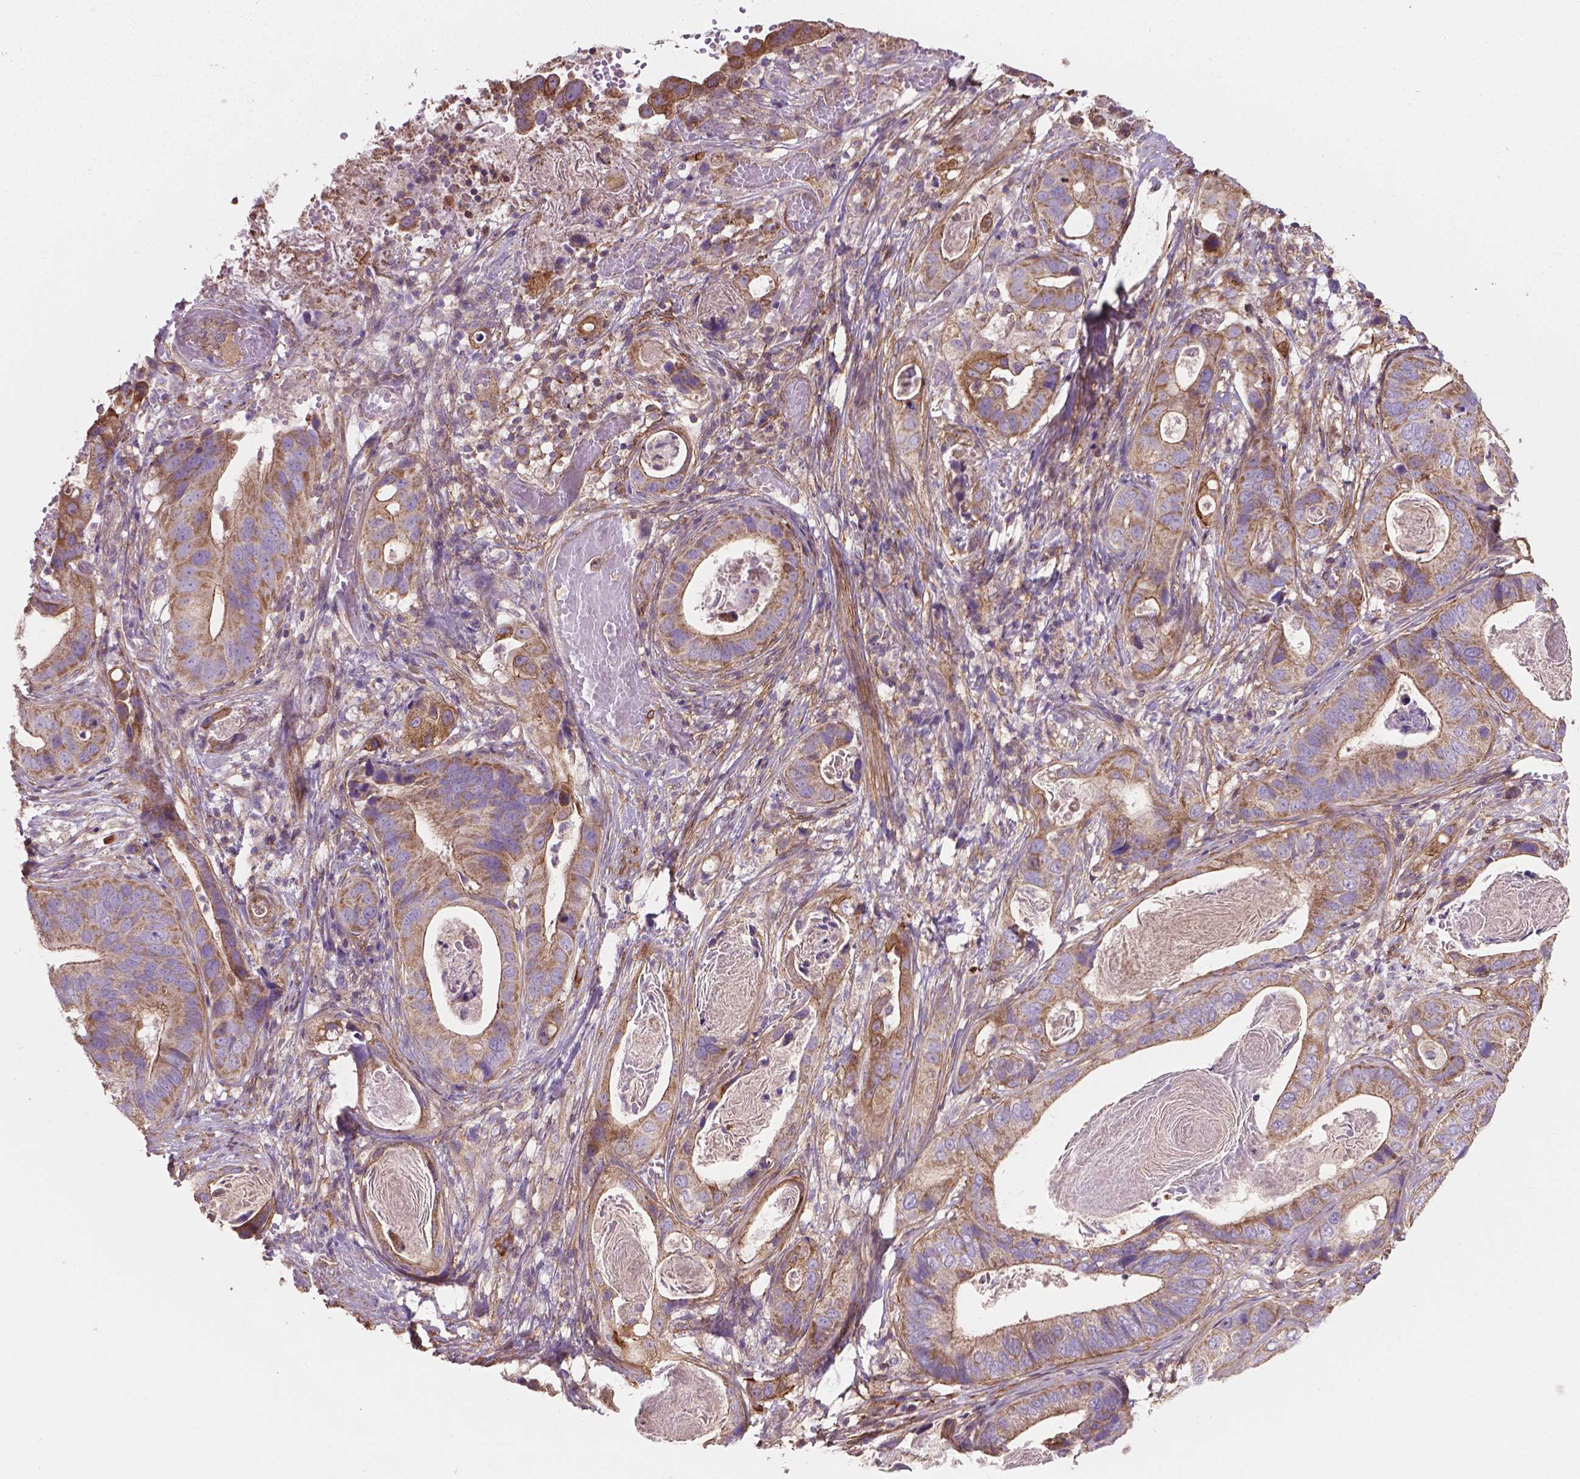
{"staining": {"intensity": "moderate", "quantity": "25%-75%", "location": "cytoplasmic/membranous"}, "tissue": "stomach cancer", "cell_type": "Tumor cells", "image_type": "cancer", "snomed": [{"axis": "morphology", "description": "Adenocarcinoma, NOS"}, {"axis": "topography", "description": "Stomach"}], "caption": "Protein expression analysis of adenocarcinoma (stomach) reveals moderate cytoplasmic/membranous positivity in about 25%-75% of tumor cells.", "gene": "TCAF1", "patient": {"sex": "male", "age": 84}}